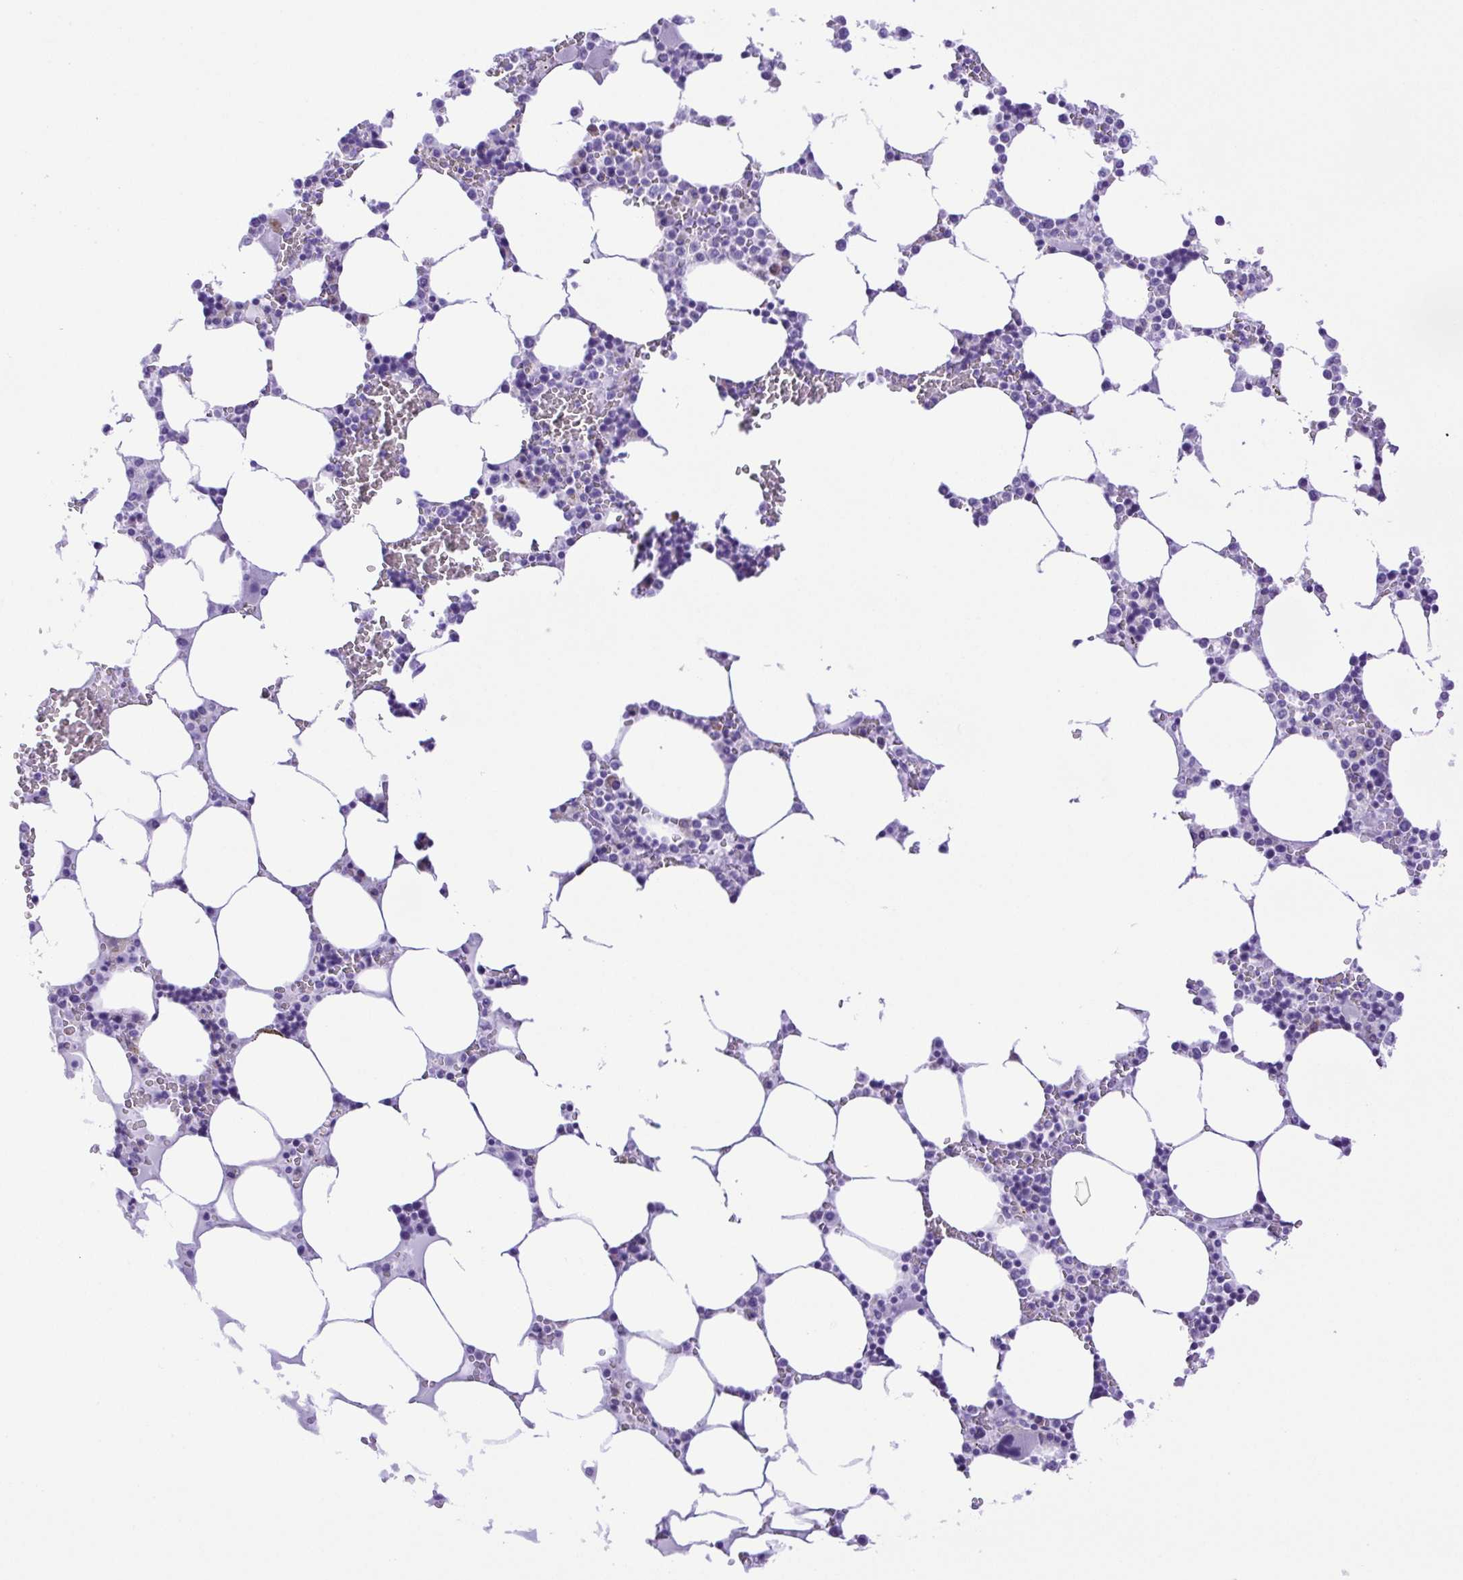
{"staining": {"intensity": "negative", "quantity": "none", "location": "none"}, "tissue": "bone marrow", "cell_type": "Hematopoietic cells", "image_type": "normal", "snomed": [{"axis": "morphology", "description": "Normal tissue, NOS"}, {"axis": "topography", "description": "Bone marrow"}], "caption": "This is an IHC histopathology image of normal bone marrow. There is no staining in hematopoietic cells.", "gene": "PAK3", "patient": {"sex": "male", "age": 64}}